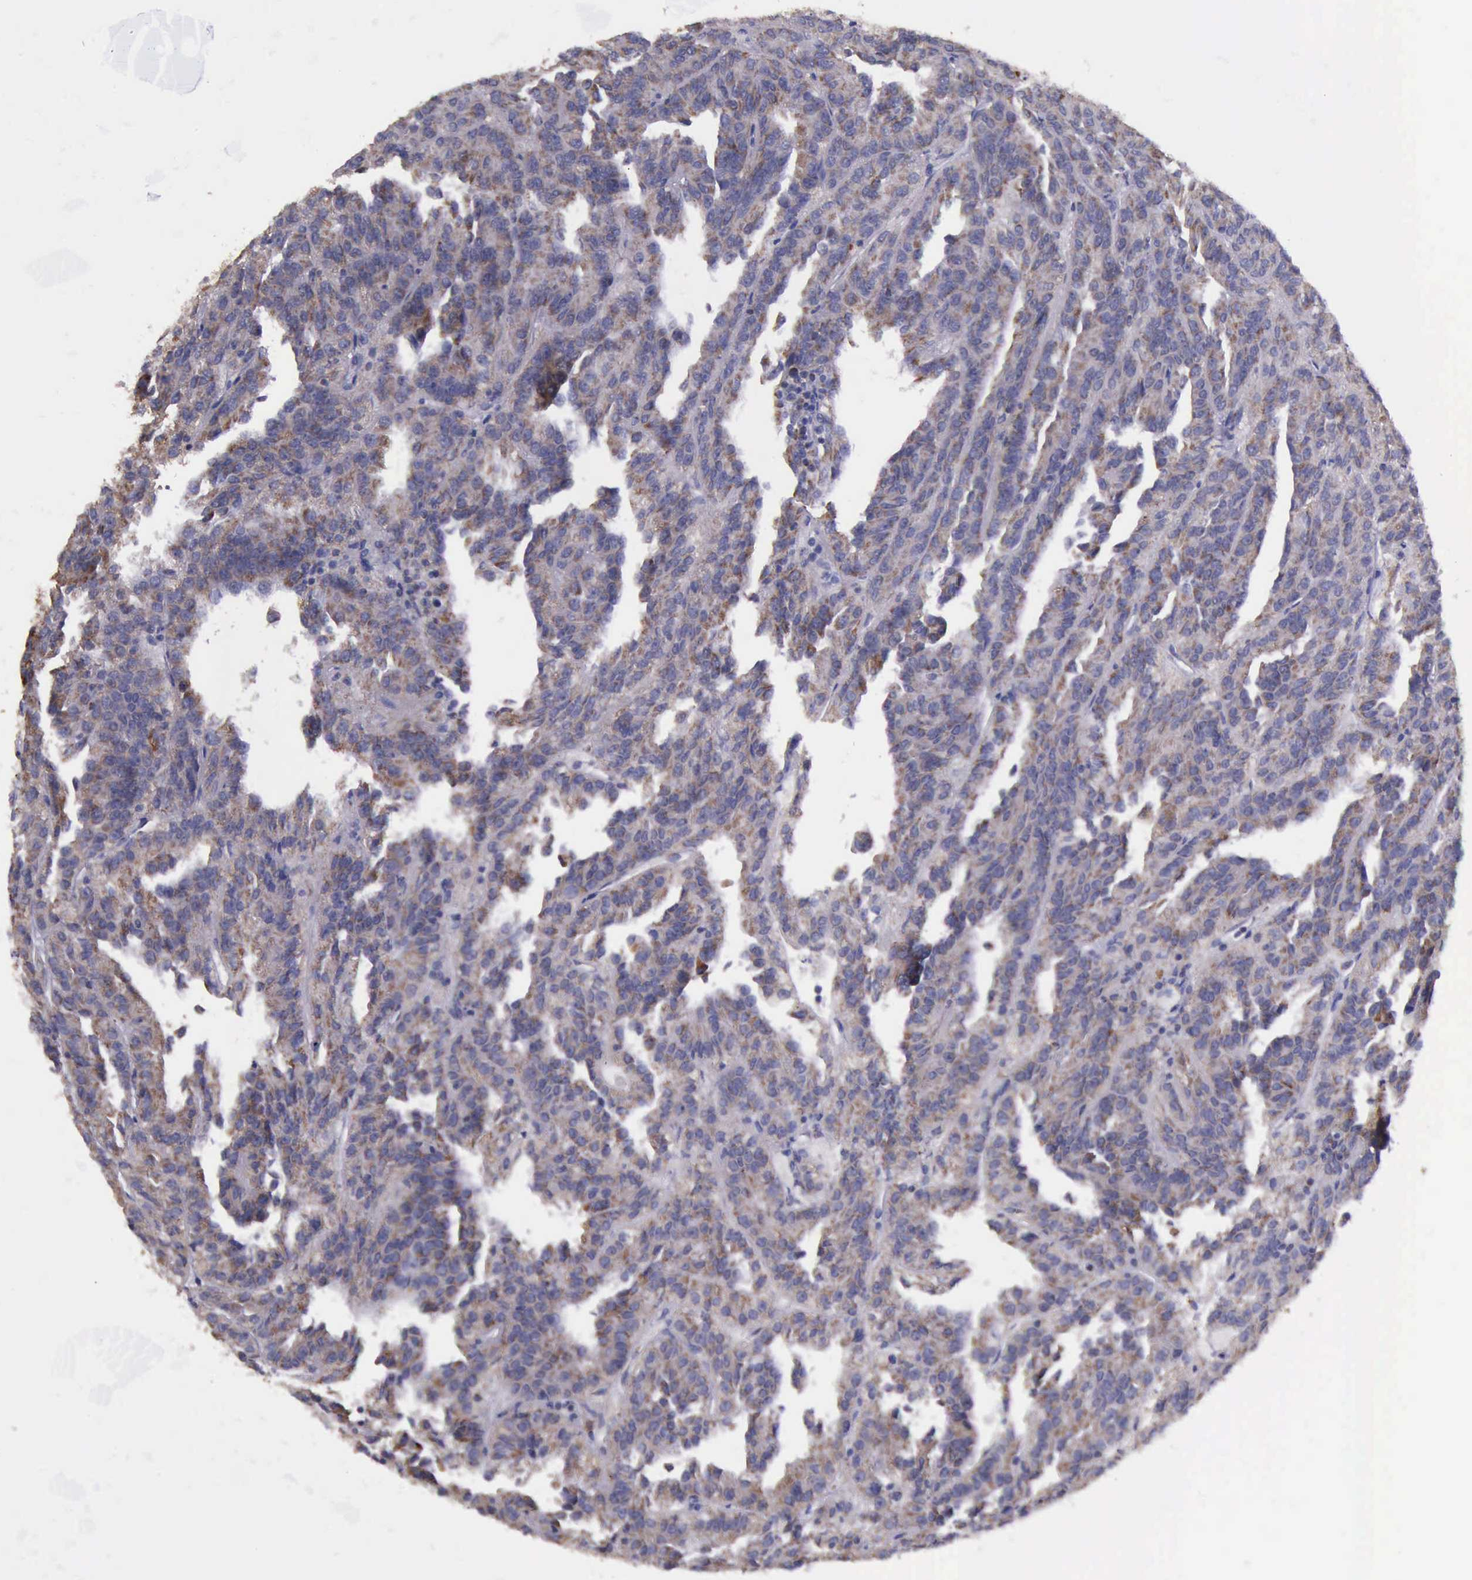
{"staining": {"intensity": "moderate", "quantity": ">75%", "location": "cytoplasmic/membranous"}, "tissue": "renal cancer", "cell_type": "Tumor cells", "image_type": "cancer", "snomed": [{"axis": "morphology", "description": "Adenocarcinoma, NOS"}, {"axis": "topography", "description": "Kidney"}], "caption": "Immunohistochemistry (IHC) of human renal adenocarcinoma exhibits medium levels of moderate cytoplasmic/membranous positivity in approximately >75% of tumor cells.", "gene": "TXN2", "patient": {"sex": "male", "age": 46}}